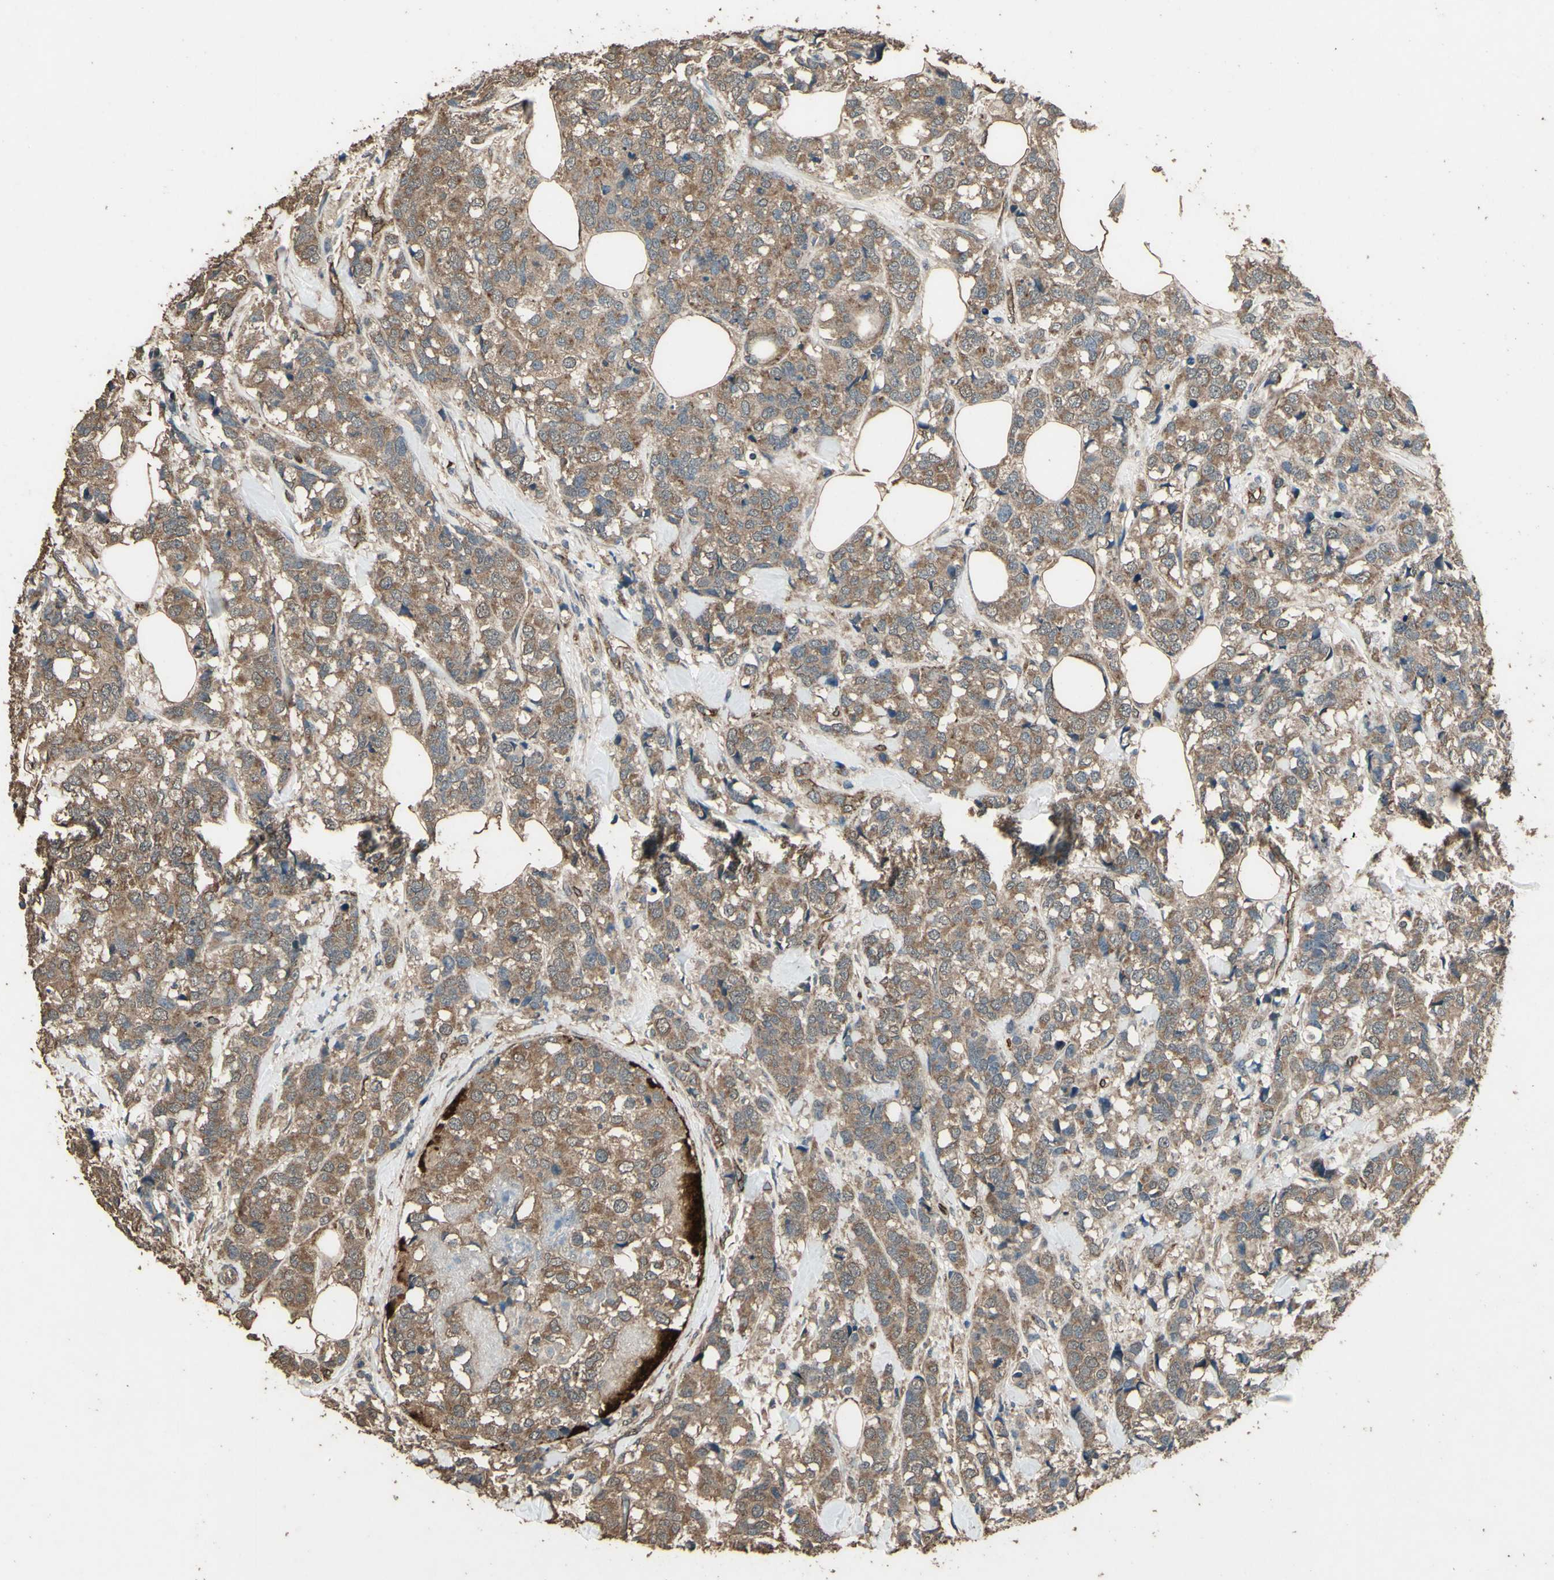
{"staining": {"intensity": "moderate", "quantity": ">75%", "location": "cytoplasmic/membranous"}, "tissue": "breast cancer", "cell_type": "Tumor cells", "image_type": "cancer", "snomed": [{"axis": "morphology", "description": "Lobular carcinoma"}, {"axis": "topography", "description": "Breast"}], "caption": "Immunohistochemistry (DAB (3,3'-diaminobenzidine)) staining of breast cancer demonstrates moderate cytoplasmic/membranous protein expression in about >75% of tumor cells.", "gene": "TSPO", "patient": {"sex": "female", "age": 59}}